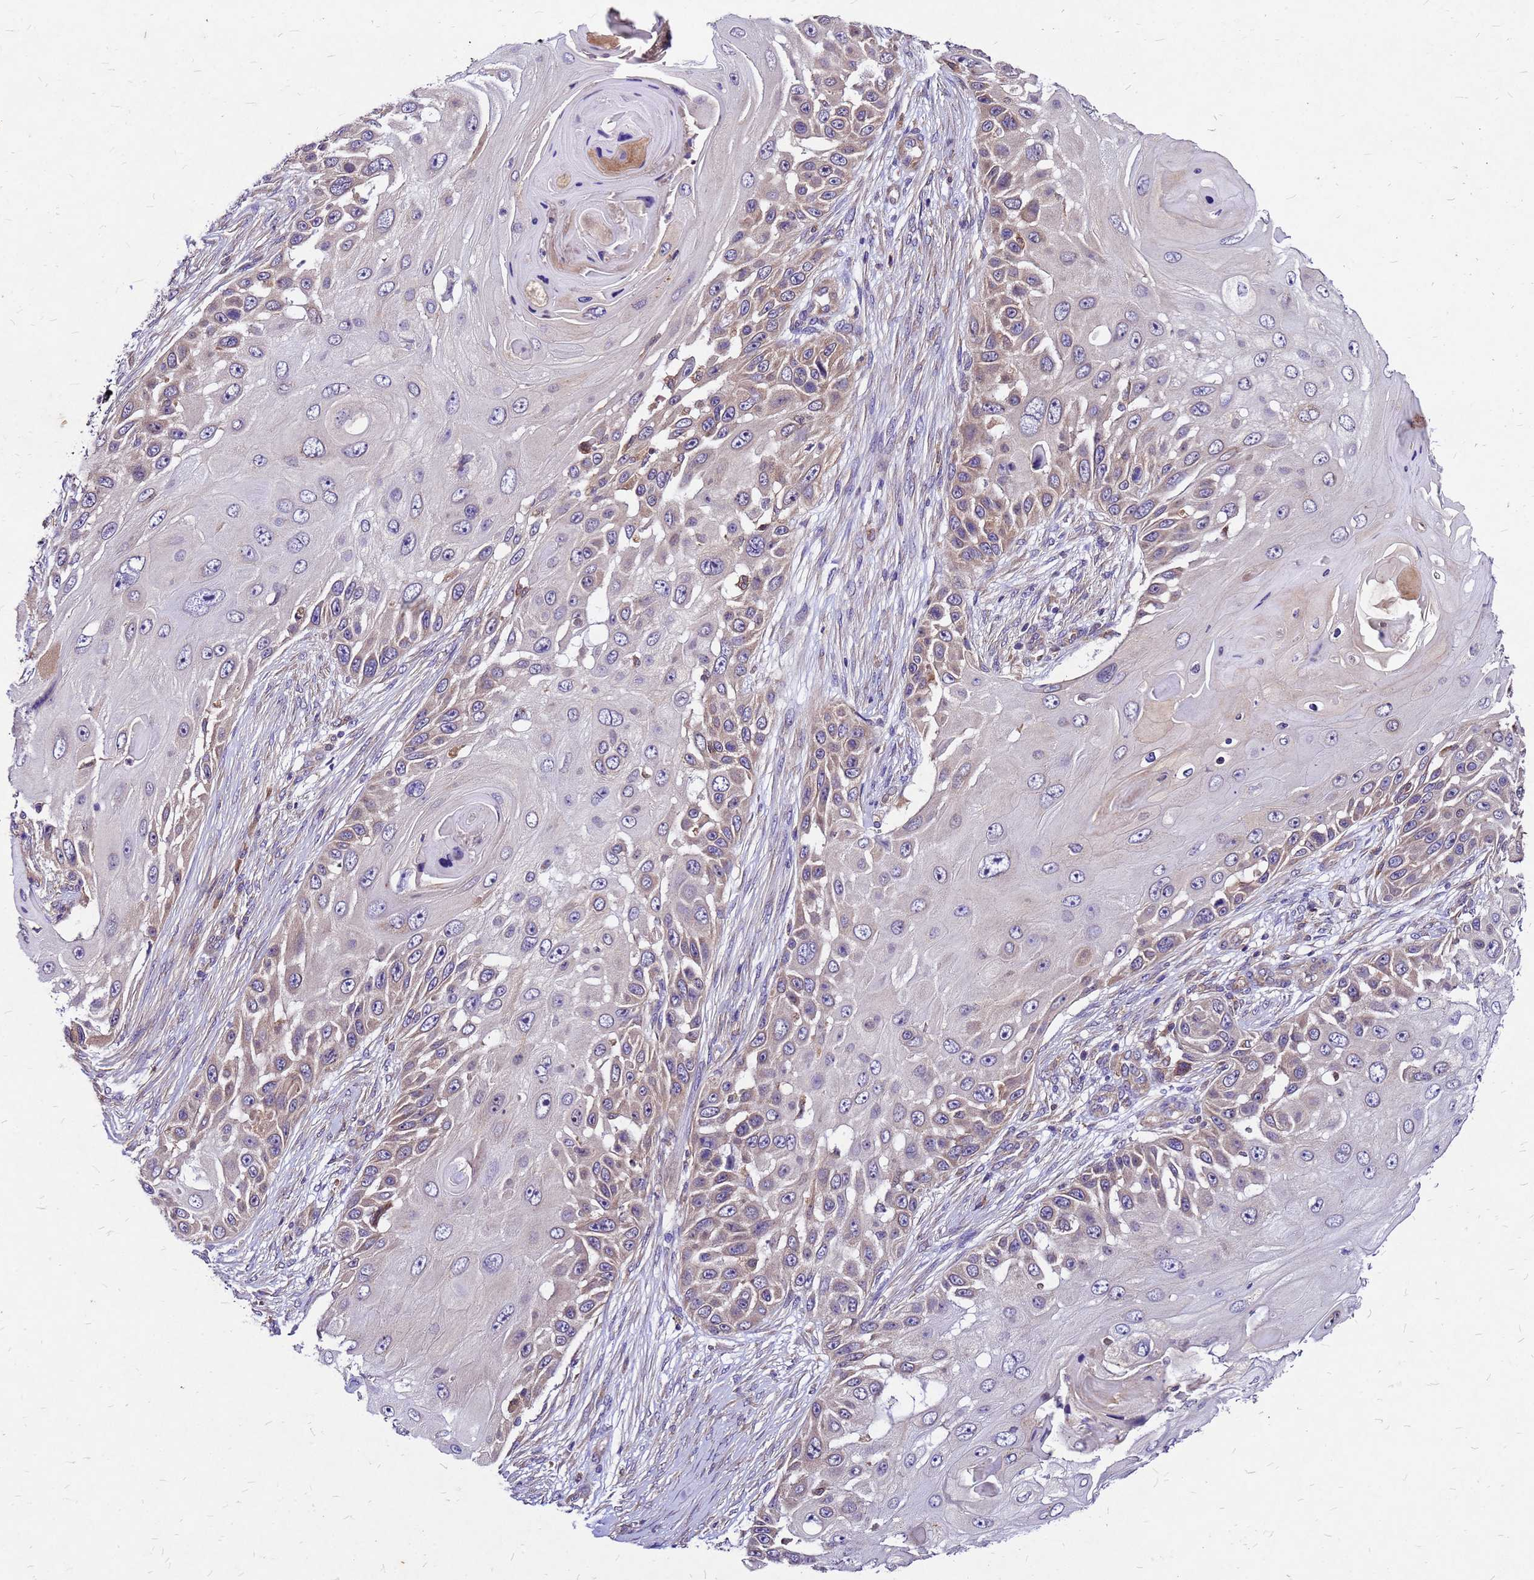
{"staining": {"intensity": "weak", "quantity": ">75%", "location": "cytoplasmic/membranous"}, "tissue": "skin cancer", "cell_type": "Tumor cells", "image_type": "cancer", "snomed": [{"axis": "morphology", "description": "Squamous cell carcinoma, NOS"}, {"axis": "topography", "description": "Skin"}], "caption": "Tumor cells show low levels of weak cytoplasmic/membranous expression in about >75% of cells in human skin cancer. The staining is performed using DAB brown chromogen to label protein expression. The nuclei are counter-stained blue using hematoxylin.", "gene": "DUSP23", "patient": {"sex": "female", "age": 44}}